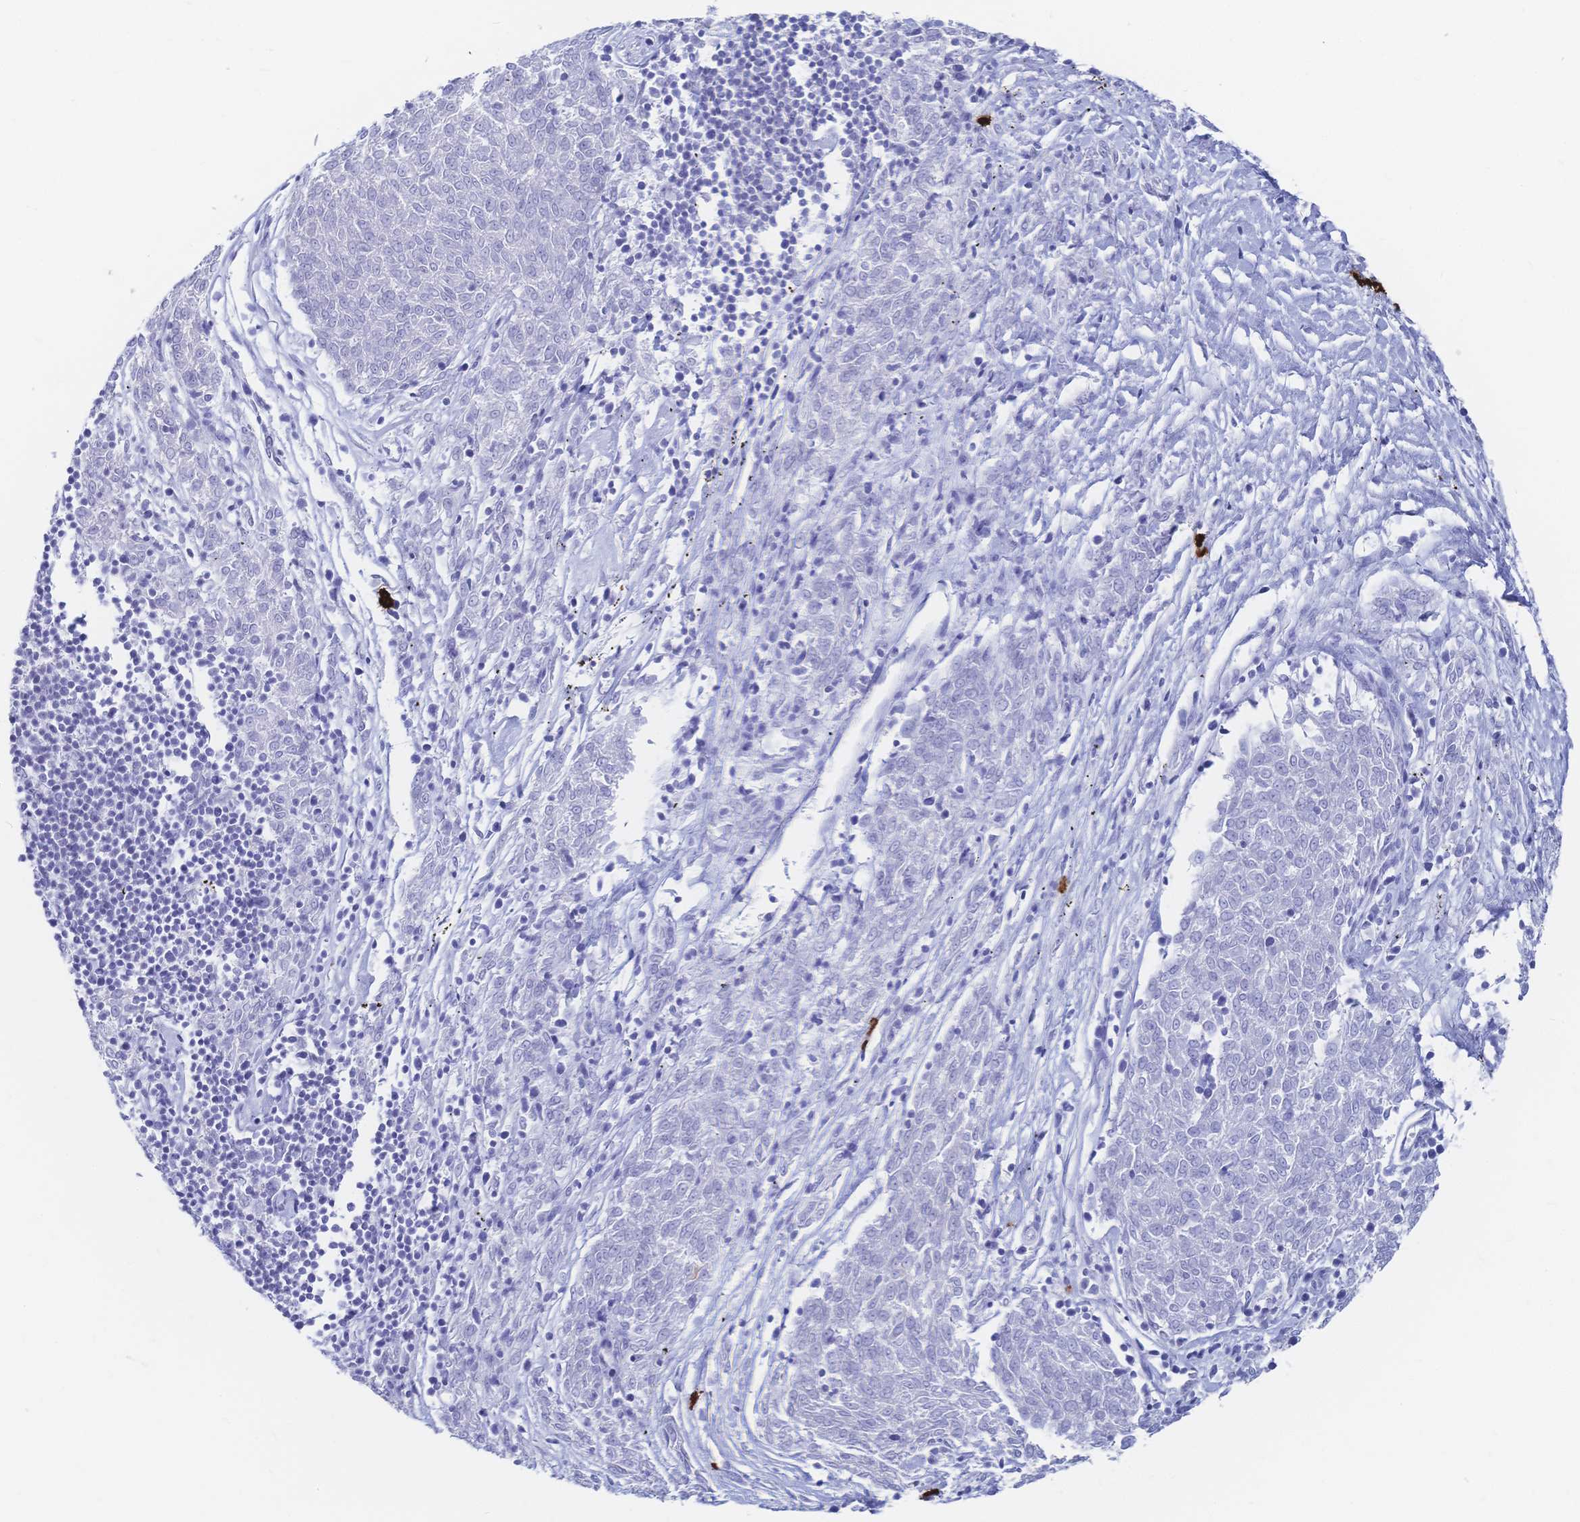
{"staining": {"intensity": "negative", "quantity": "none", "location": "none"}, "tissue": "melanoma", "cell_type": "Tumor cells", "image_type": "cancer", "snomed": [{"axis": "morphology", "description": "Malignant melanoma, NOS"}, {"axis": "topography", "description": "Skin"}], "caption": "Melanoma was stained to show a protein in brown. There is no significant staining in tumor cells.", "gene": "IL2RB", "patient": {"sex": "female", "age": 72}}